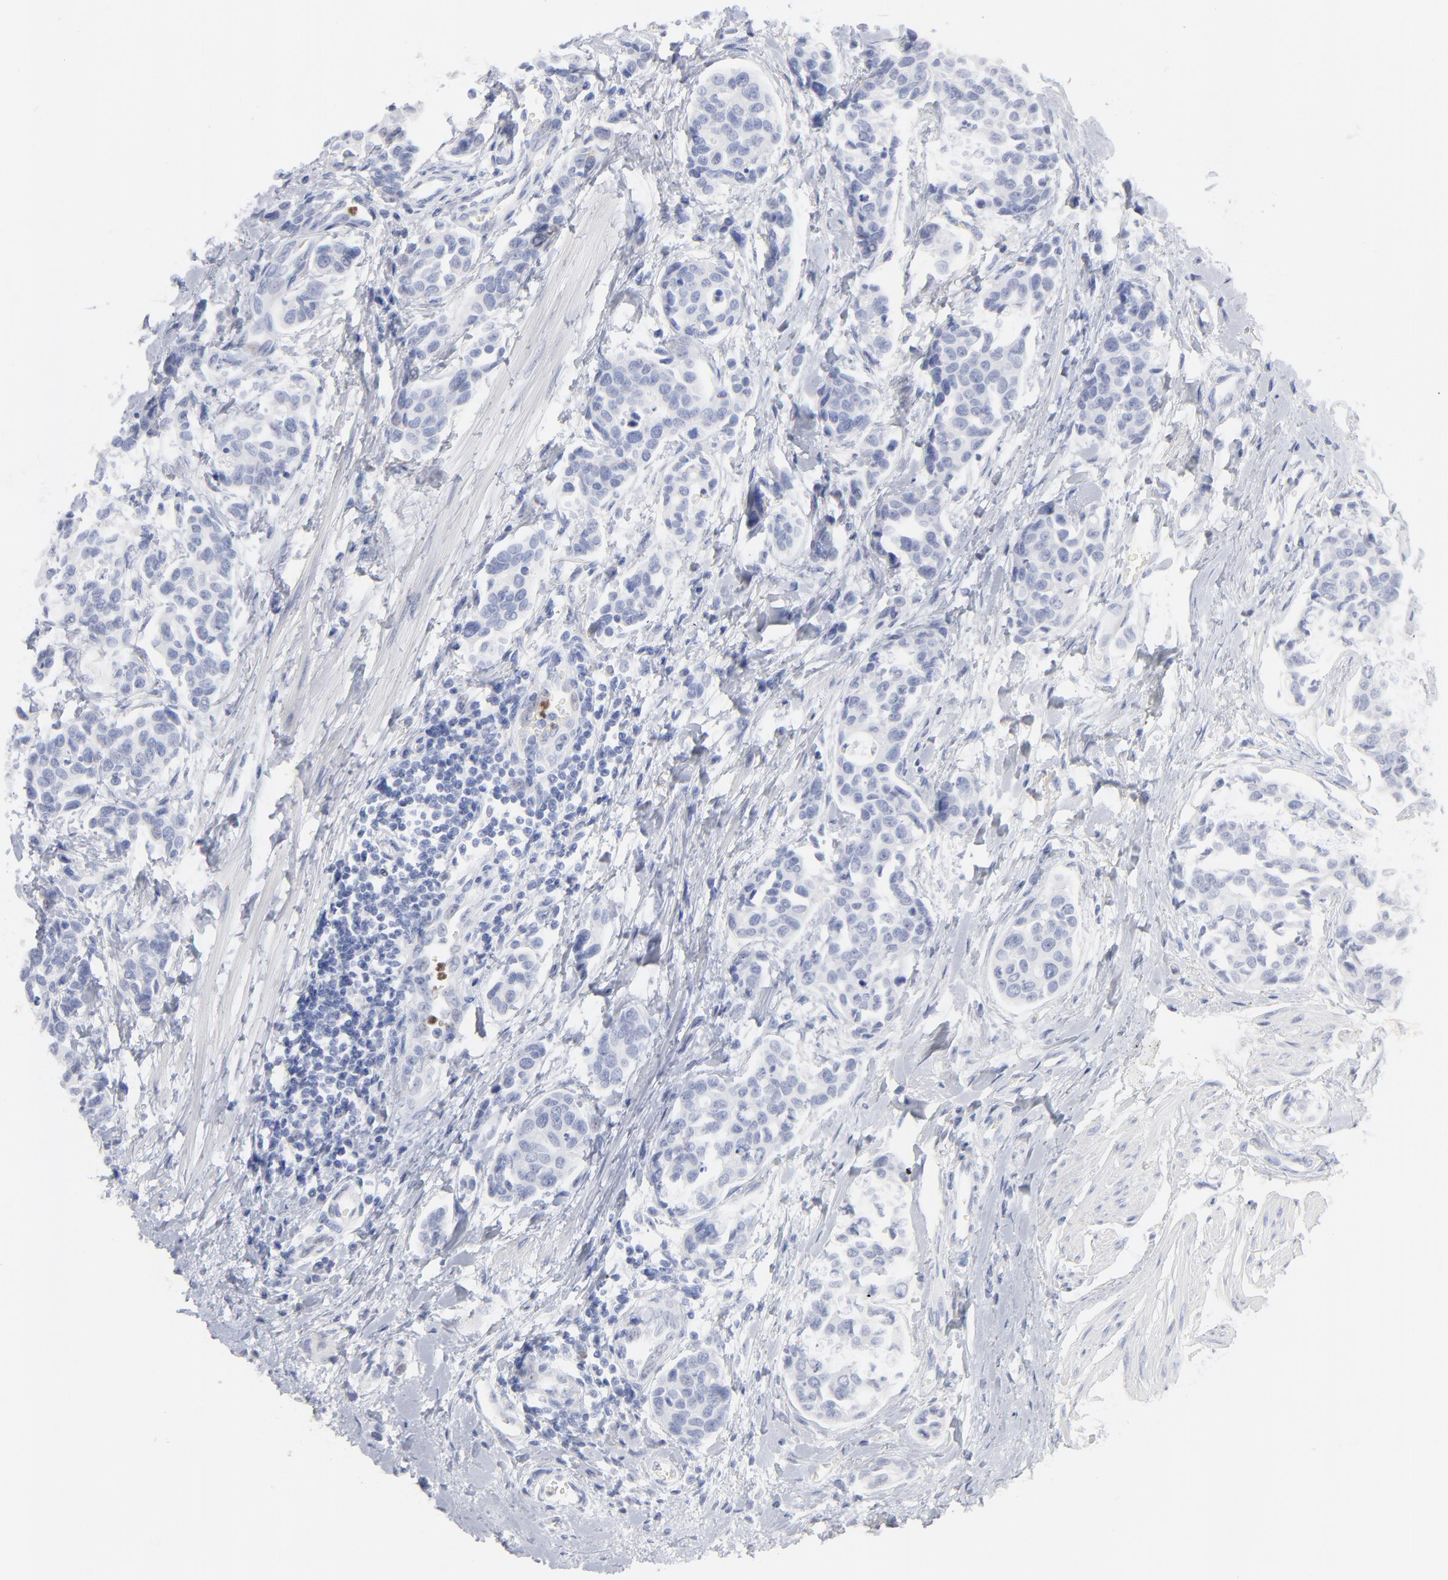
{"staining": {"intensity": "negative", "quantity": "none", "location": "none"}, "tissue": "urothelial cancer", "cell_type": "Tumor cells", "image_type": "cancer", "snomed": [{"axis": "morphology", "description": "Urothelial carcinoma, High grade"}, {"axis": "topography", "description": "Urinary bladder"}], "caption": "This image is of high-grade urothelial carcinoma stained with immunohistochemistry to label a protein in brown with the nuclei are counter-stained blue. There is no expression in tumor cells.", "gene": "ARG1", "patient": {"sex": "male", "age": 78}}